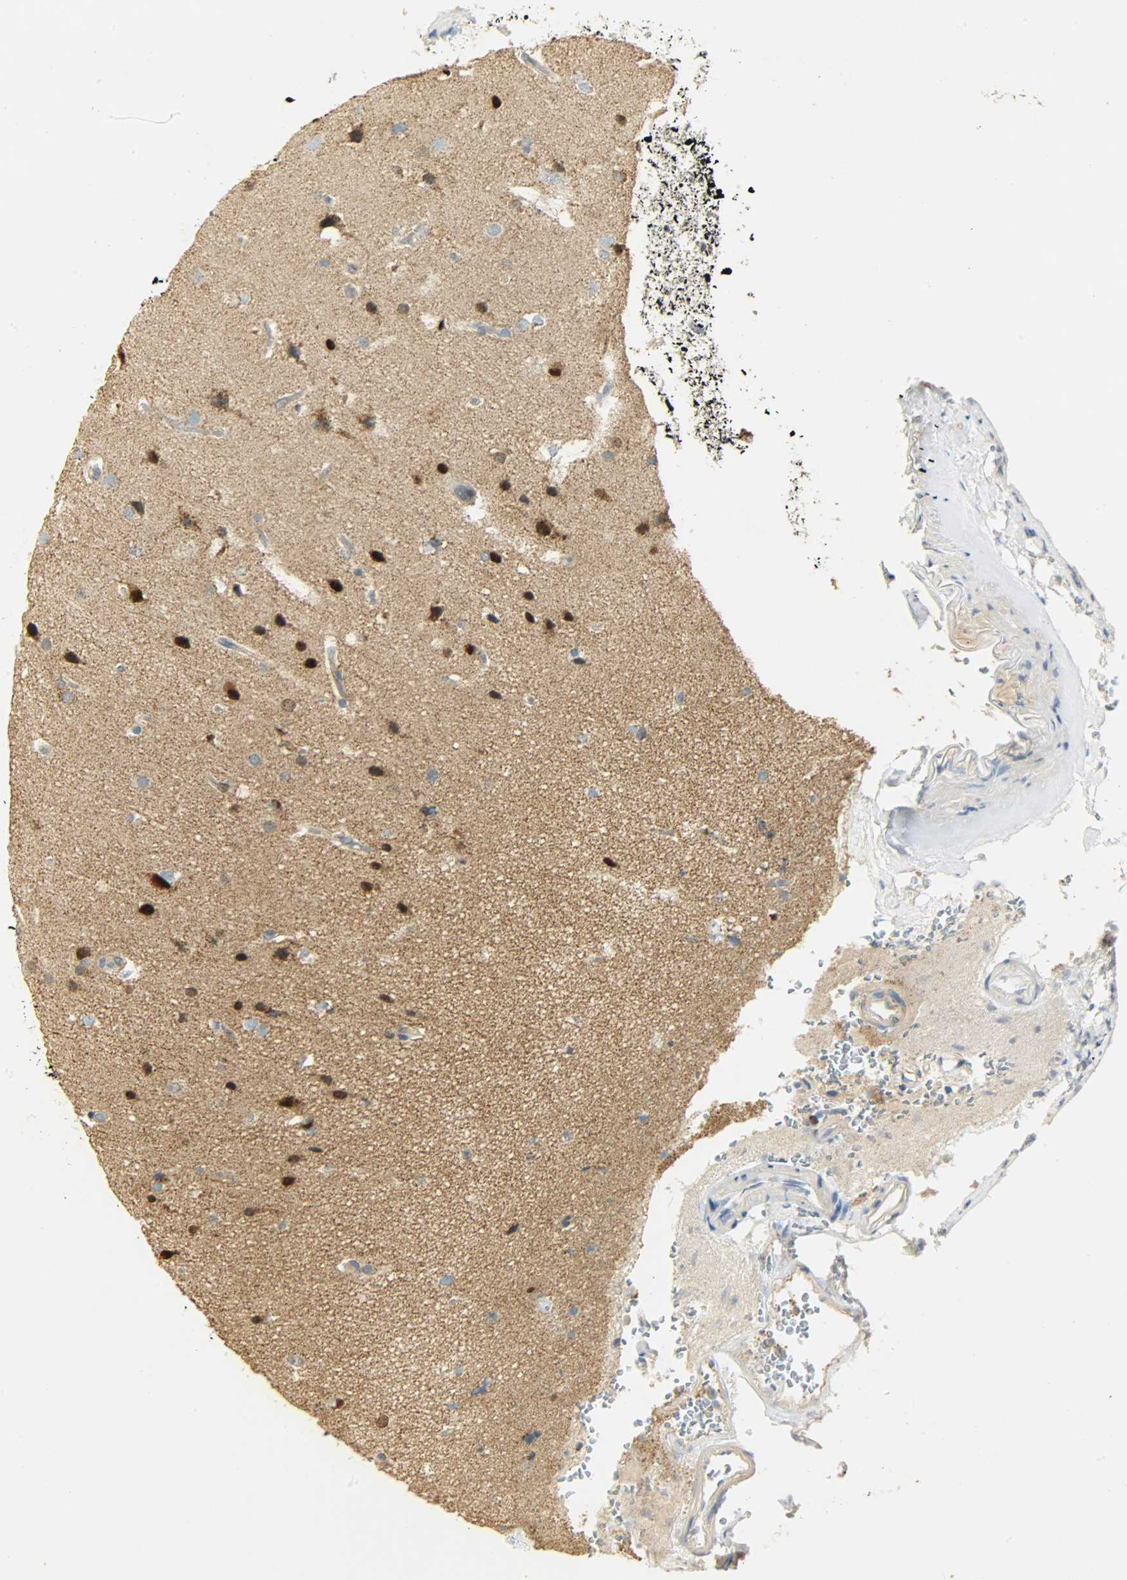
{"staining": {"intensity": "strong", "quantity": "25%-75%", "location": "cytoplasmic/membranous"}, "tissue": "glioma", "cell_type": "Tumor cells", "image_type": "cancer", "snomed": [{"axis": "morphology", "description": "Glioma, malignant, Low grade"}, {"axis": "topography", "description": "Cerebral cortex"}], "caption": "Glioma stained with a protein marker reveals strong staining in tumor cells.", "gene": "NNT", "patient": {"sex": "female", "age": 47}}